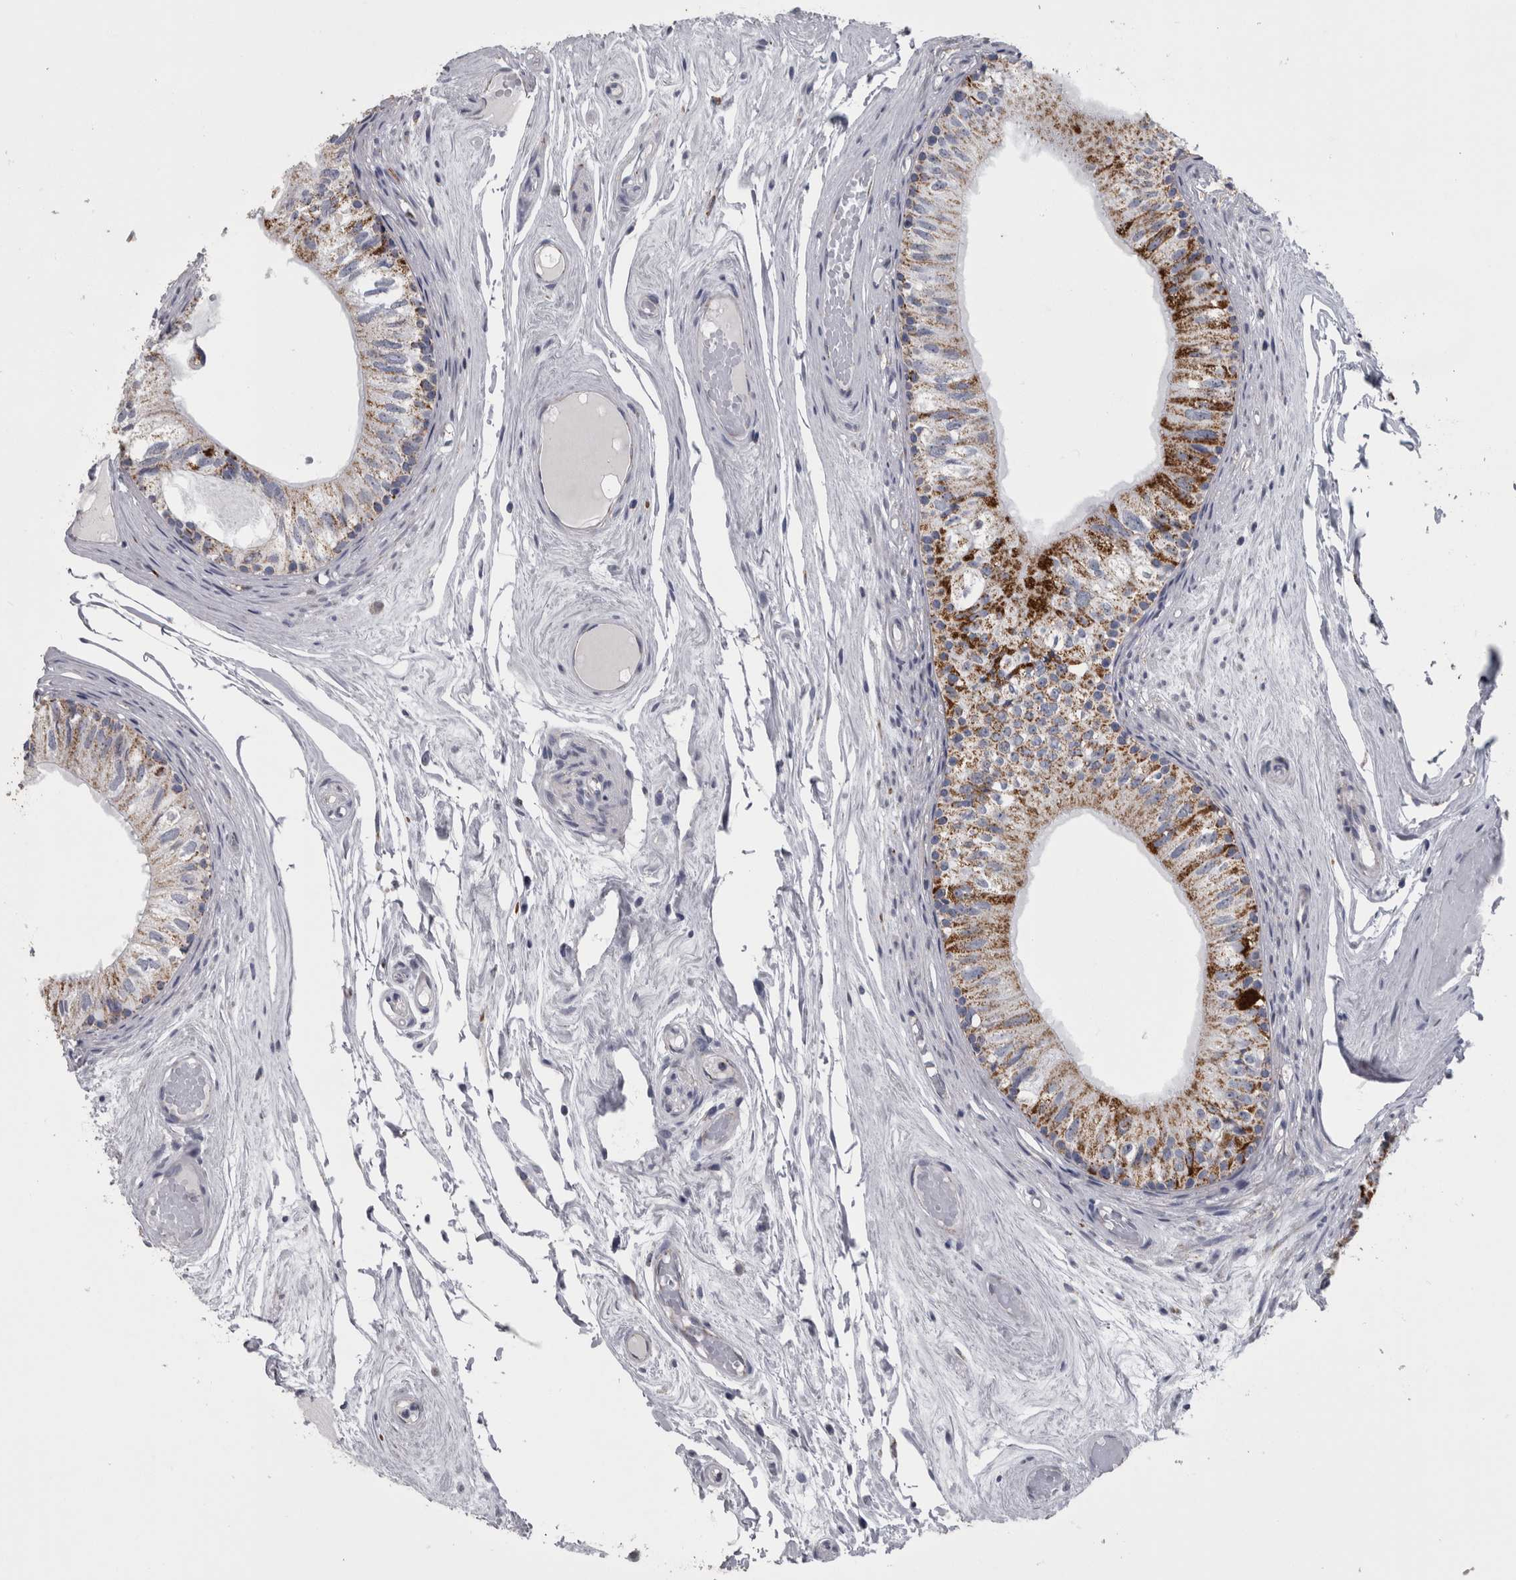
{"staining": {"intensity": "strong", "quantity": "25%-75%", "location": "cytoplasmic/membranous"}, "tissue": "epididymis", "cell_type": "Glandular cells", "image_type": "normal", "snomed": [{"axis": "morphology", "description": "Normal tissue, NOS"}, {"axis": "topography", "description": "Epididymis"}], "caption": "Protein expression analysis of unremarkable epididymis demonstrates strong cytoplasmic/membranous staining in approximately 25%-75% of glandular cells.", "gene": "DBT", "patient": {"sex": "male", "age": 79}}